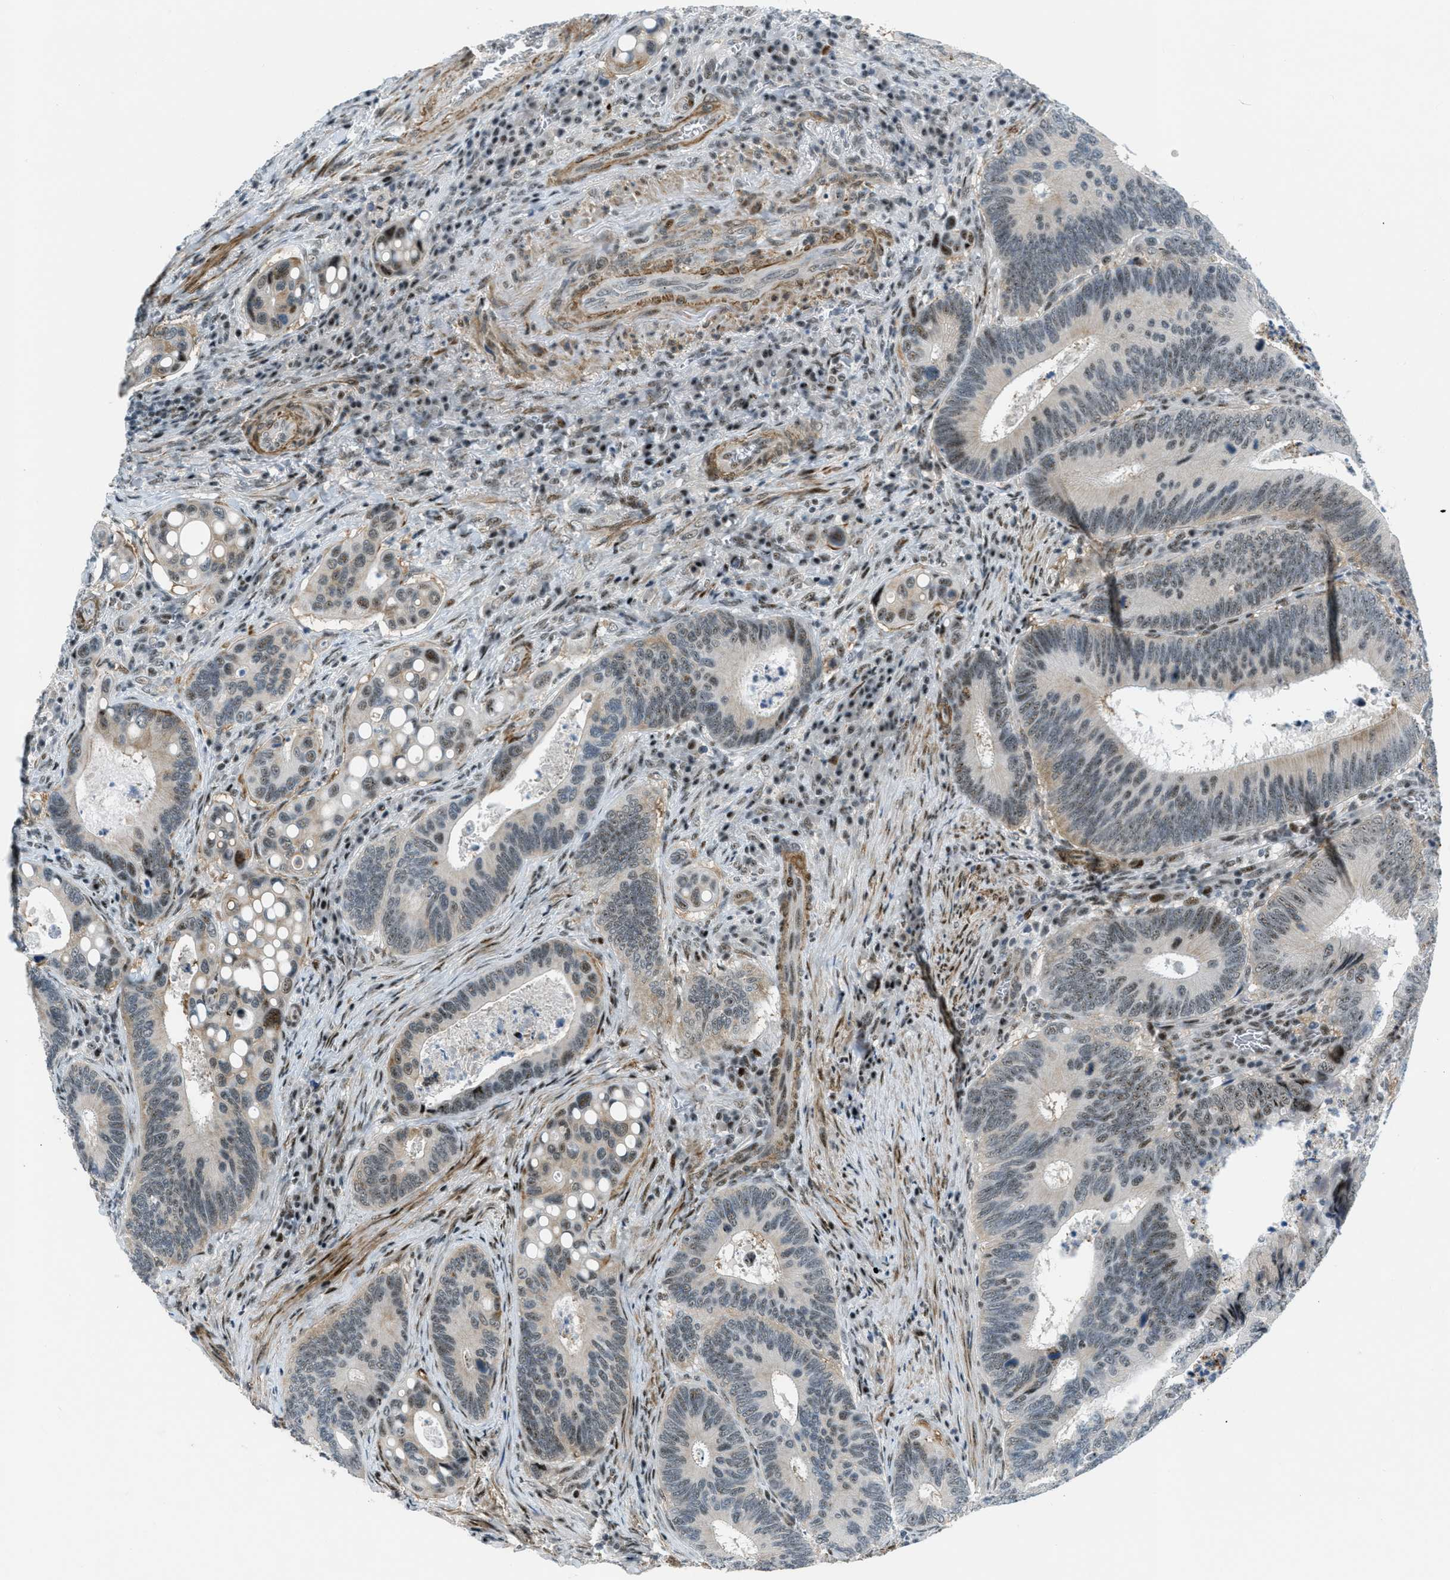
{"staining": {"intensity": "weak", "quantity": "25%-75%", "location": "nuclear"}, "tissue": "colorectal cancer", "cell_type": "Tumor cells", "image_type": "cancer", "snomed": [{"axis": "morphology", "description": "Inflammation, NOS"}, {"axis": "morphology", "description": "Adenocarcinoma, NOS"}, {"axis": "topography", "description": "Colon"}], "caption": "Weak nuclear protein positivity is identified in approximately 25%-75% of tumor cells in colorectal adenocarcinoma.", "gene": "ZDHHC23", "patient": {"sex": "male", "age": 72}}